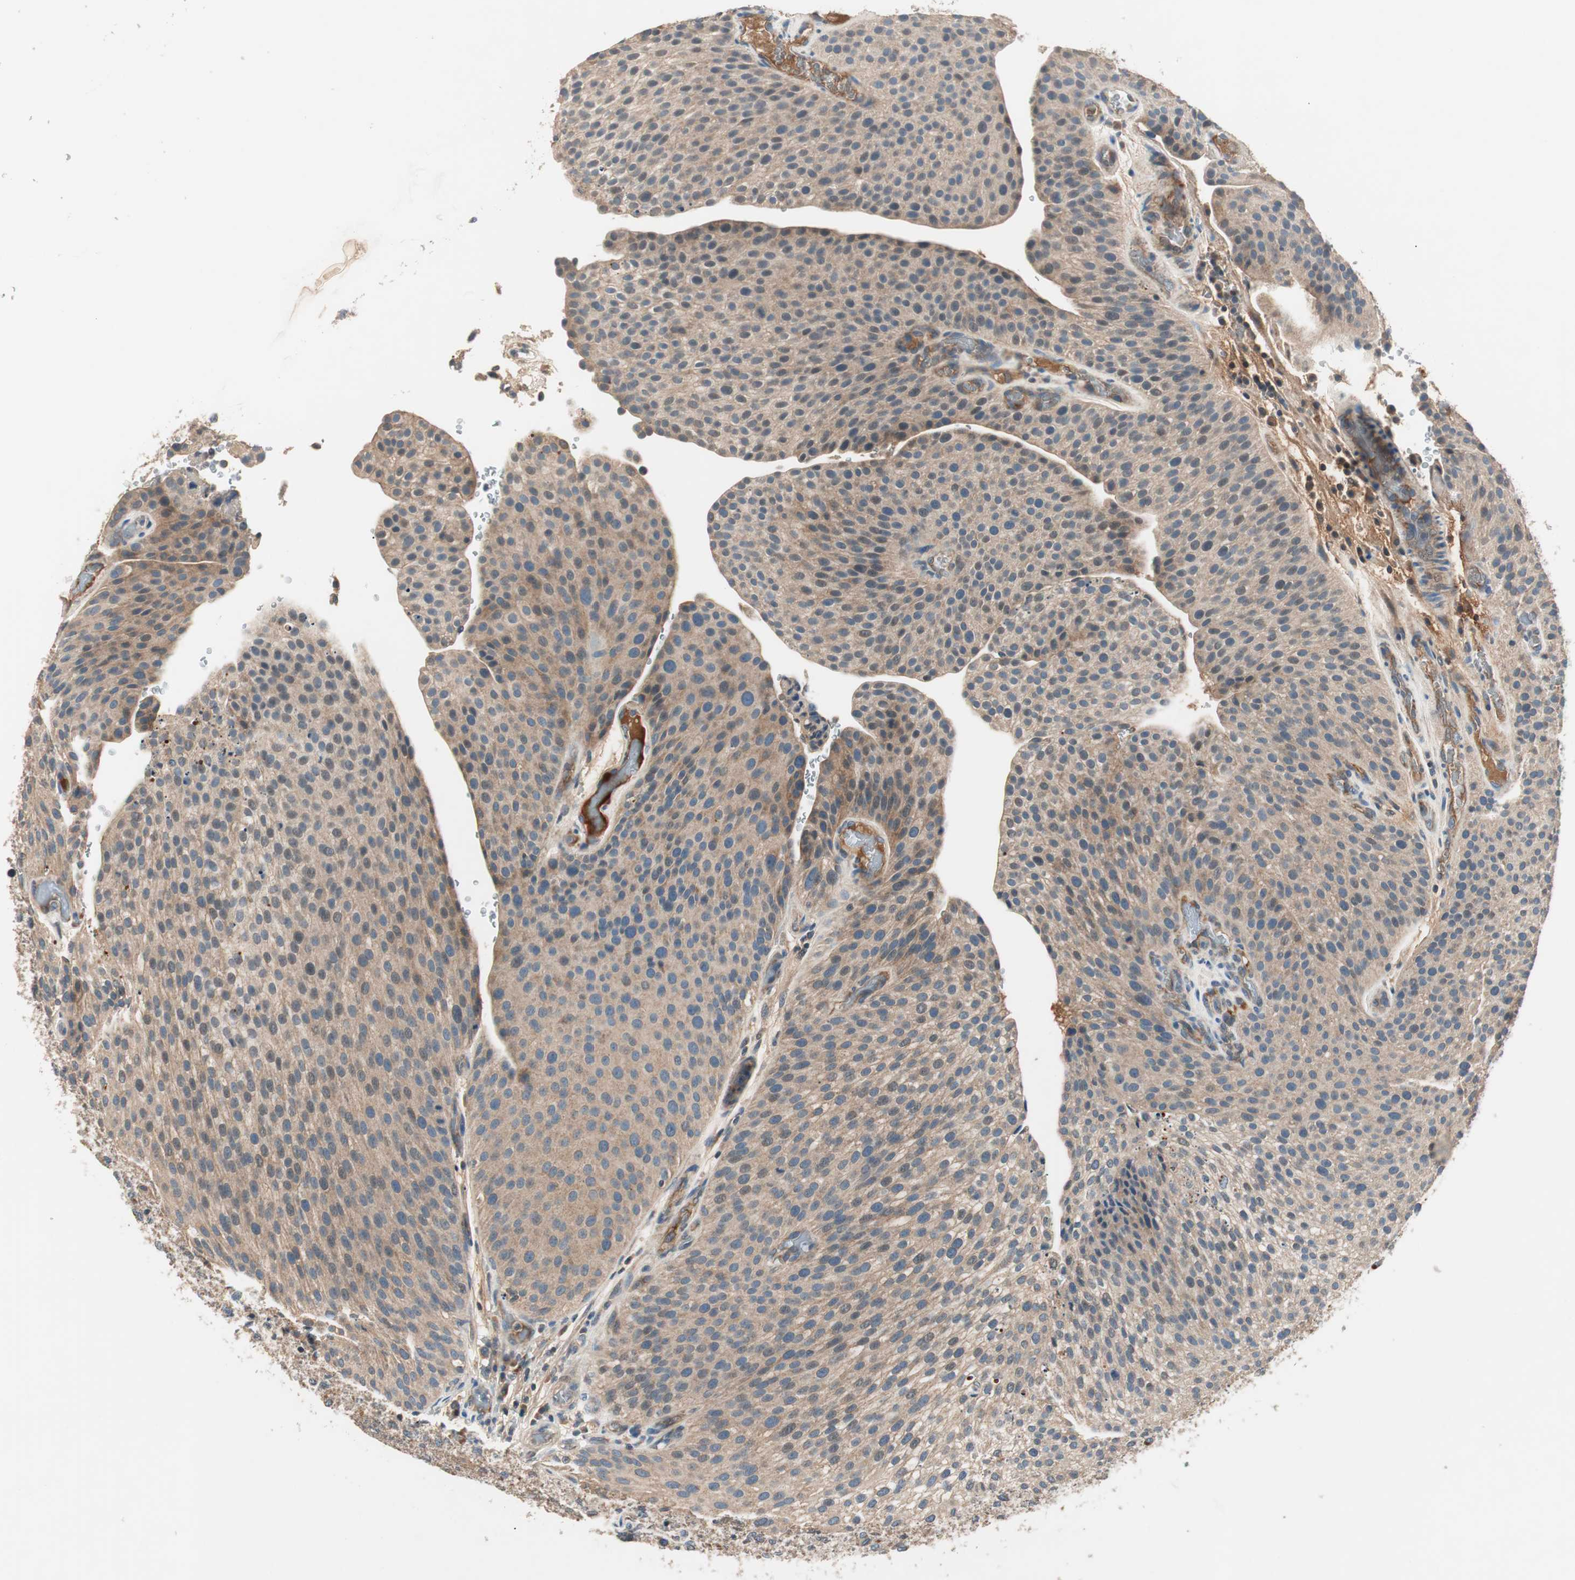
{"staining": {"intensity": "moderate", "quantity": ">75%", "location": "cytoplasmic/membranous"}, "tissue": "urothelial cancer", "cell_type": "Tumor cells", "image_type": "cancer", "snomed": [{"axis": "morphology", "description": "Urothelial carcinoma, Low grade"}, {"axis": "topography", "description": "Smooth muscle"}, {"axis": "topography", "description": "Urinary bladder"}], "caption": "Immunohistochemical staining of low-grade urothelial carcinoma demonstrates medium levels of moderate cytoplasmic/membranous expression in about >75% of tumor cells.", "gene": "HPN", "patient": {"sex": "male", "age": 60}}